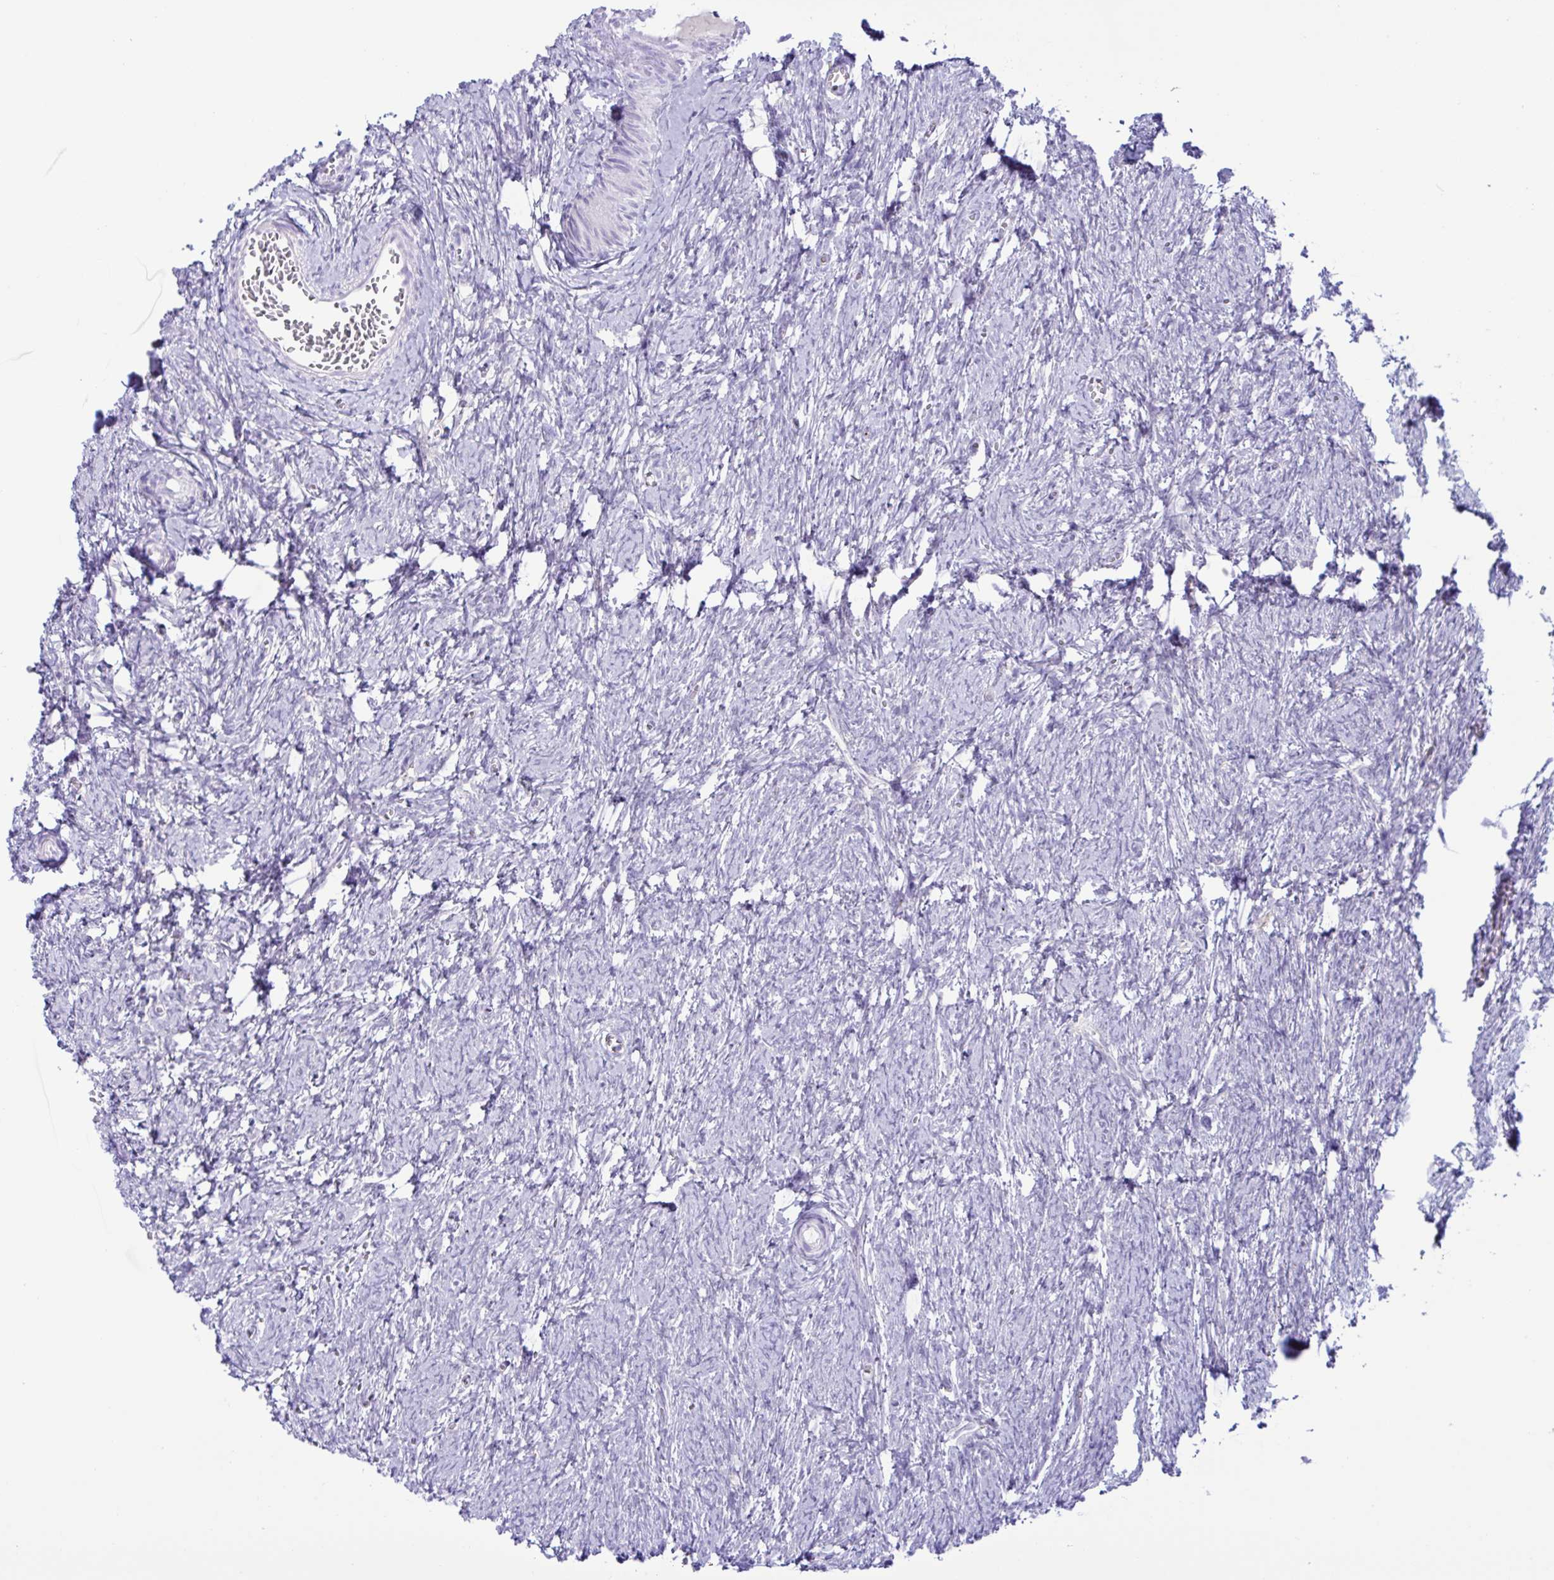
{"staining": {"intensity": "negative", "quantity": "none", "location": "none"}, "tissue": "ovary", "cell_type": "Ovarian stroma cells", "image_type": "normal", "snomed": [{"axis": "morphology", "description": "Normal tissue, NOS"}, {"axis": "topography", "description": "Ovary"}], "caption": "Immunohistochemistry photomicrograph of normal ovary: human ovary stained with DAB displays no significant protein staining in ovarian stroma cells. Nuclei are stained in blue.", "gene": "SREBF1", "patient": {"sex": "female", "age": 41}}